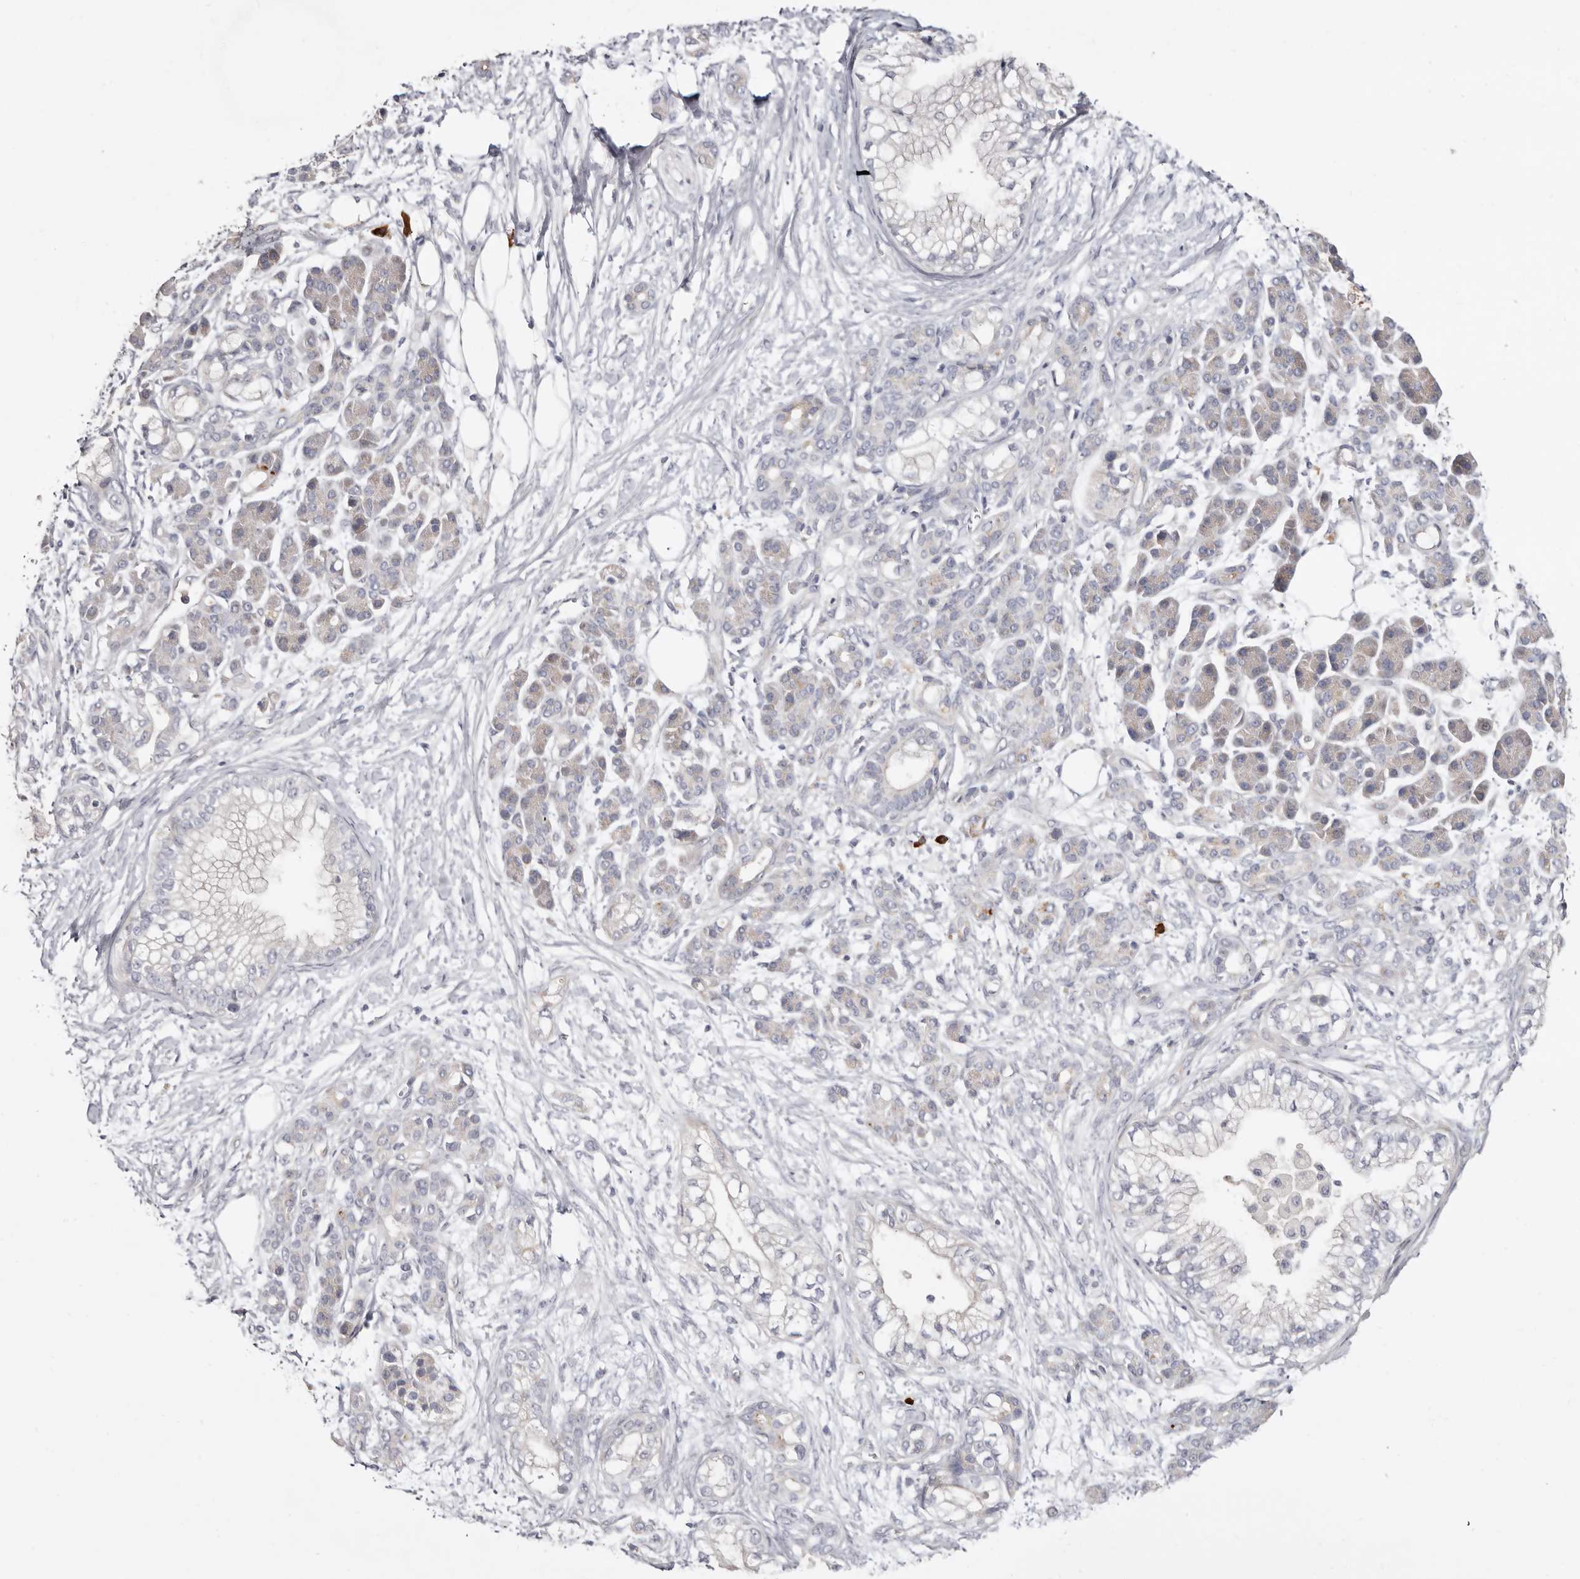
{"staining": {"intensity": "negative", "quantity": "none", "location": "none"}, "tissue": "pancreatic cancer", "cell_type": "Tumor cells", "image_type": "cancer", "snomed": [{"axis": "morphology", "description": "Adenocarcinoma, NOS"}, {"axis": "topography", "description": "Pancreas"}], "caption": "High power microscopy micrograph of an IHC photomicrograph of pancreatic cancer (adenocarcinoma), revealing no significant positivity in tumor cells.", "gene": "SPTA1", "patient": {"sex": "male", "age": 68}}